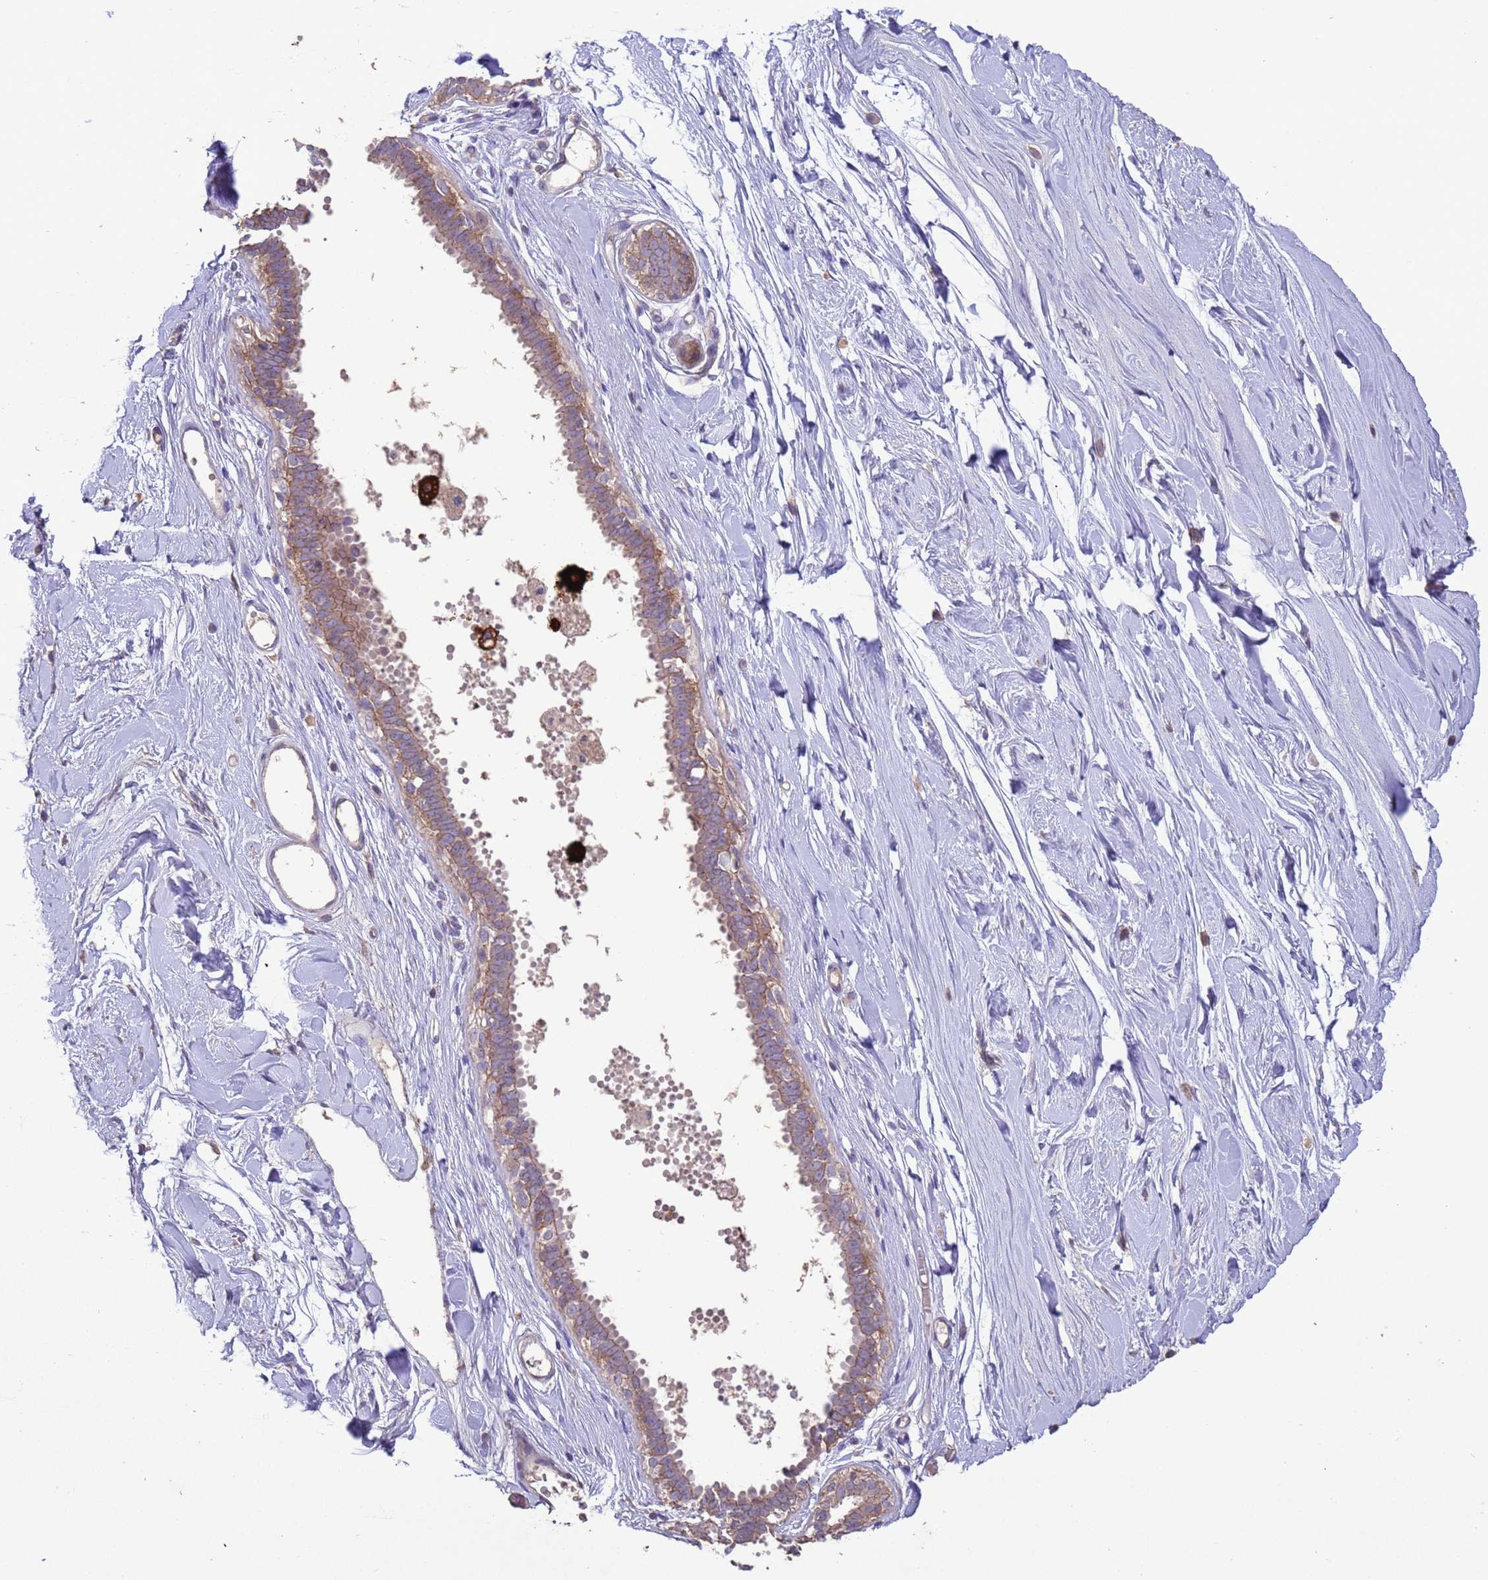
{"staining": {"intensity": "negative", "quantity": "none", "location": "none"}, "tissue": "breast", "cell_type": "Adipocytes", "image_type": "normal", "snomed": [{"axis": "morphology", "description": "Normal tissue, NOS"}, {"axis": "topography", "description": "Breast"}], "caption": "IHC image of benign breast stained for a protein (brown), which demonstrates no positivity in adipocytes.", "gene": "SLC9B2", "patient": {"sex": "female", "age": 45}}